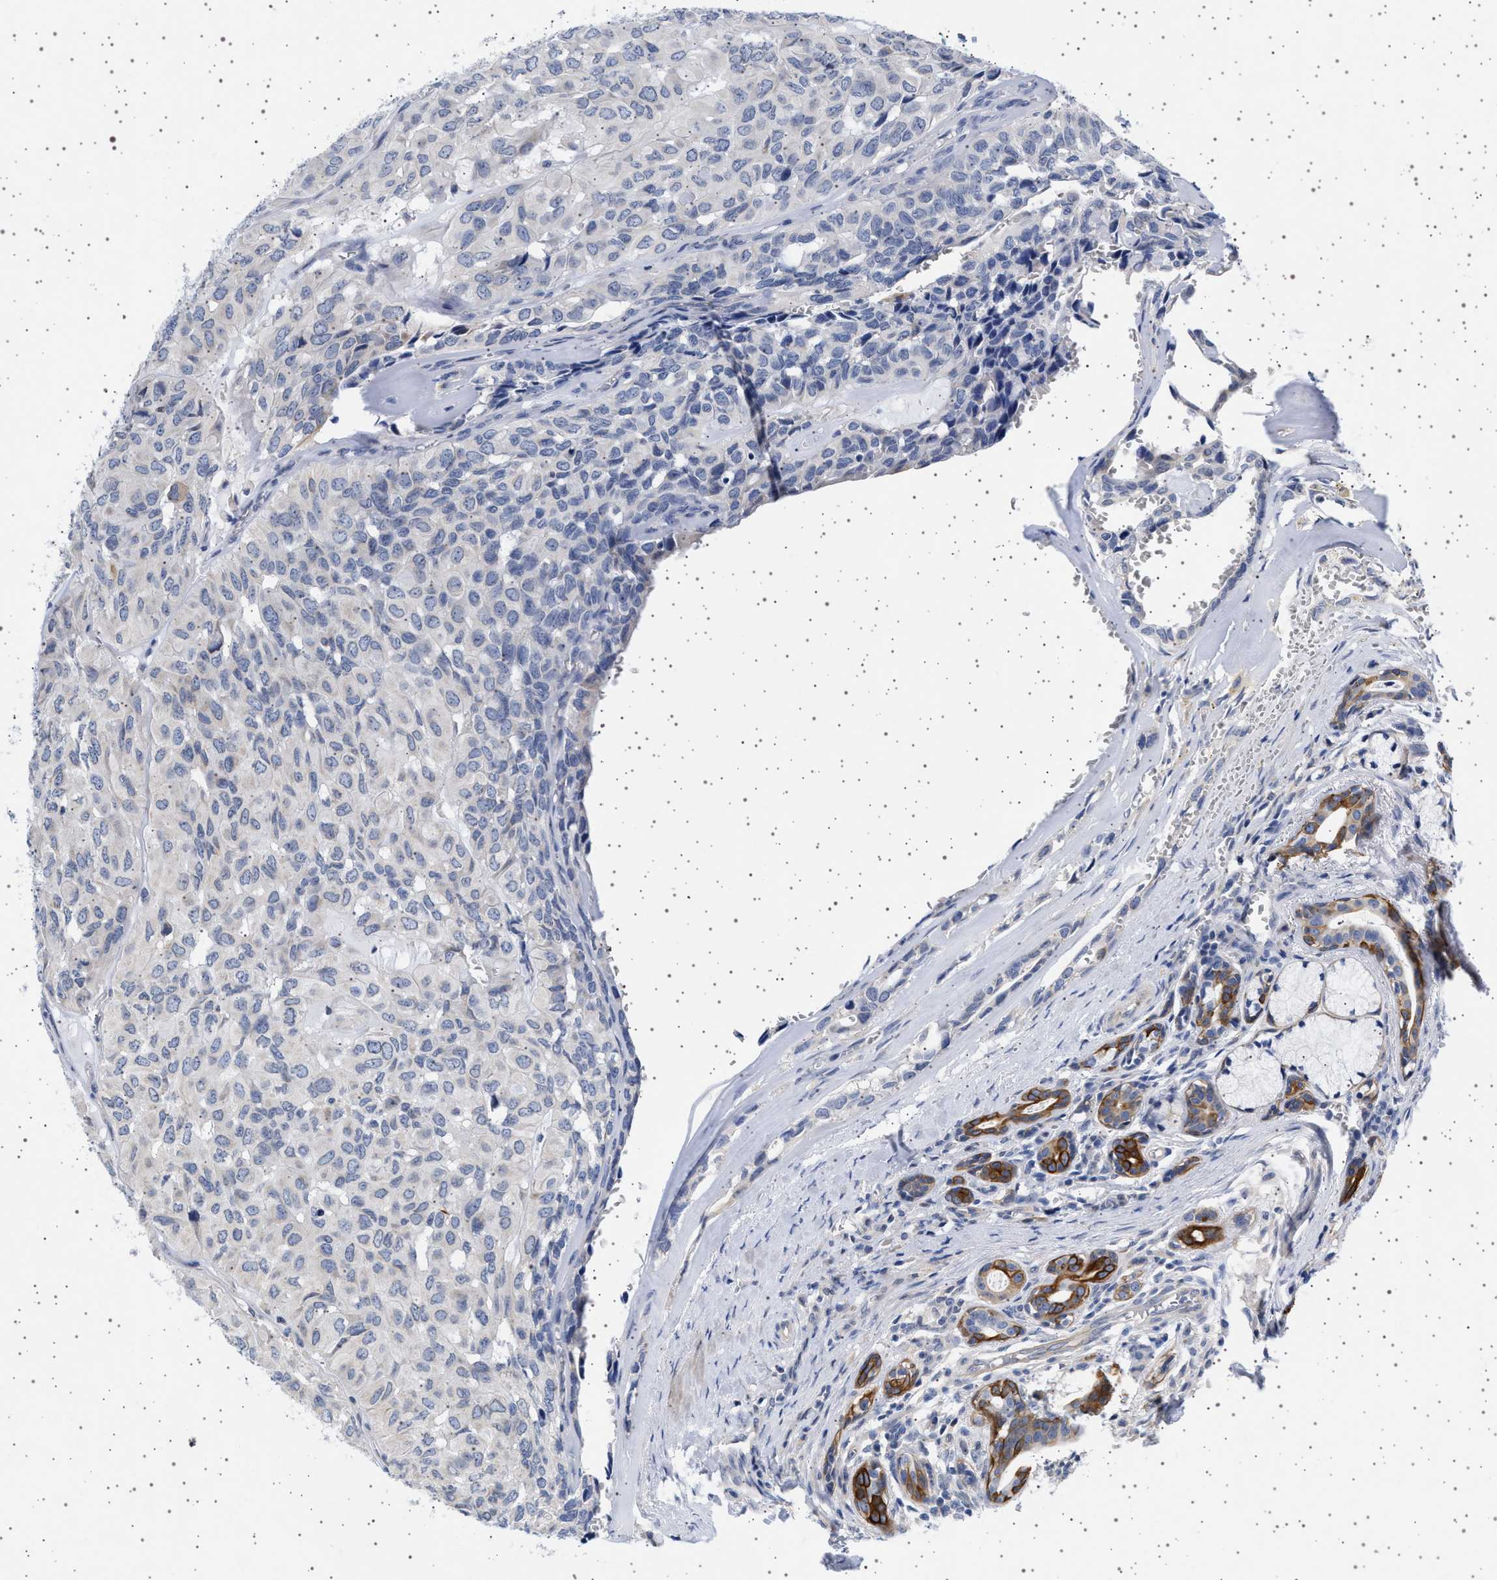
{"staining": {"intensity": "negative", "quantity": "none", "location": "none"}, "tissue": "head and neck cancer", "cell_type": "Tumor cells", "image_type": "cancer", "snomed": [{"axis": "morphology", "description": "Adenocarcinoma, NOS"}, {"axis": "topography", "description": "Salivary gland, NOS"}, {"axis": "topography", "description": "Head-Neck"}], "caption": "Tumor cells are negative for protein expression in human head and neck cancer. (Stains: DAB immunohistochemistry (IHC) with hematoxylin counter stain, Microscopy: brightfield microscopy at high magnification).", "gene": "TRMT10B", "patient": {"sex": "female", "age": 76}}